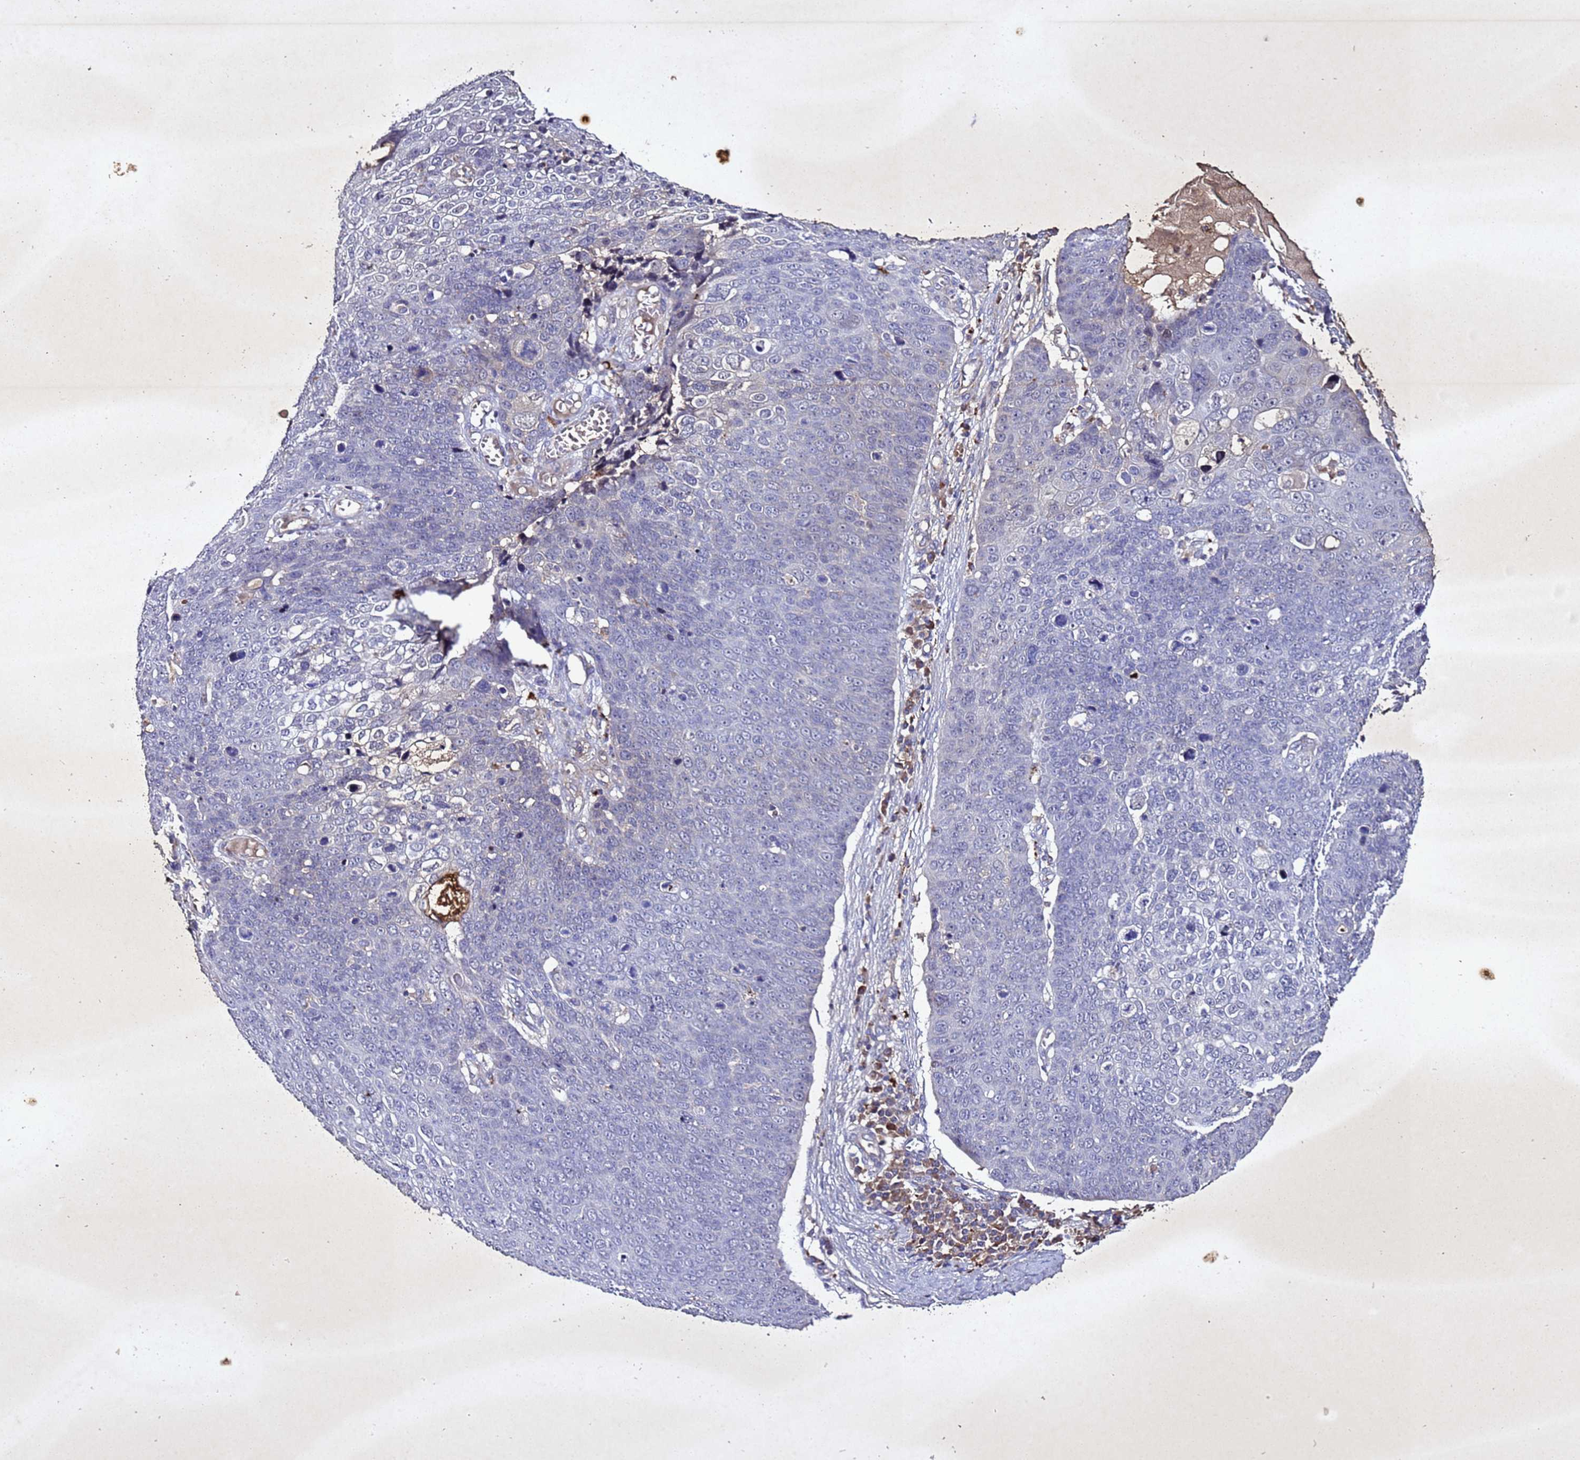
{"staining": {"intensity": "negative", "quantity": "none", "location": "none"}, "tissue": "skin cancer", "cell_type": "Tumor cells", "image_type": "cancer", "snomed": [{"axis": "morphology", "description": "Squamous cell carcinoma, NOS"}, {"axis": "topography", "description": "Skin"}], "caption": "The immunohistochemistry (IHC) photomicrograph has no significant staining in tumor cells of skin squamous cell carcinoma tissue.", "gene": "SV2B", "patient": {"sex": "male", "age": 71}}